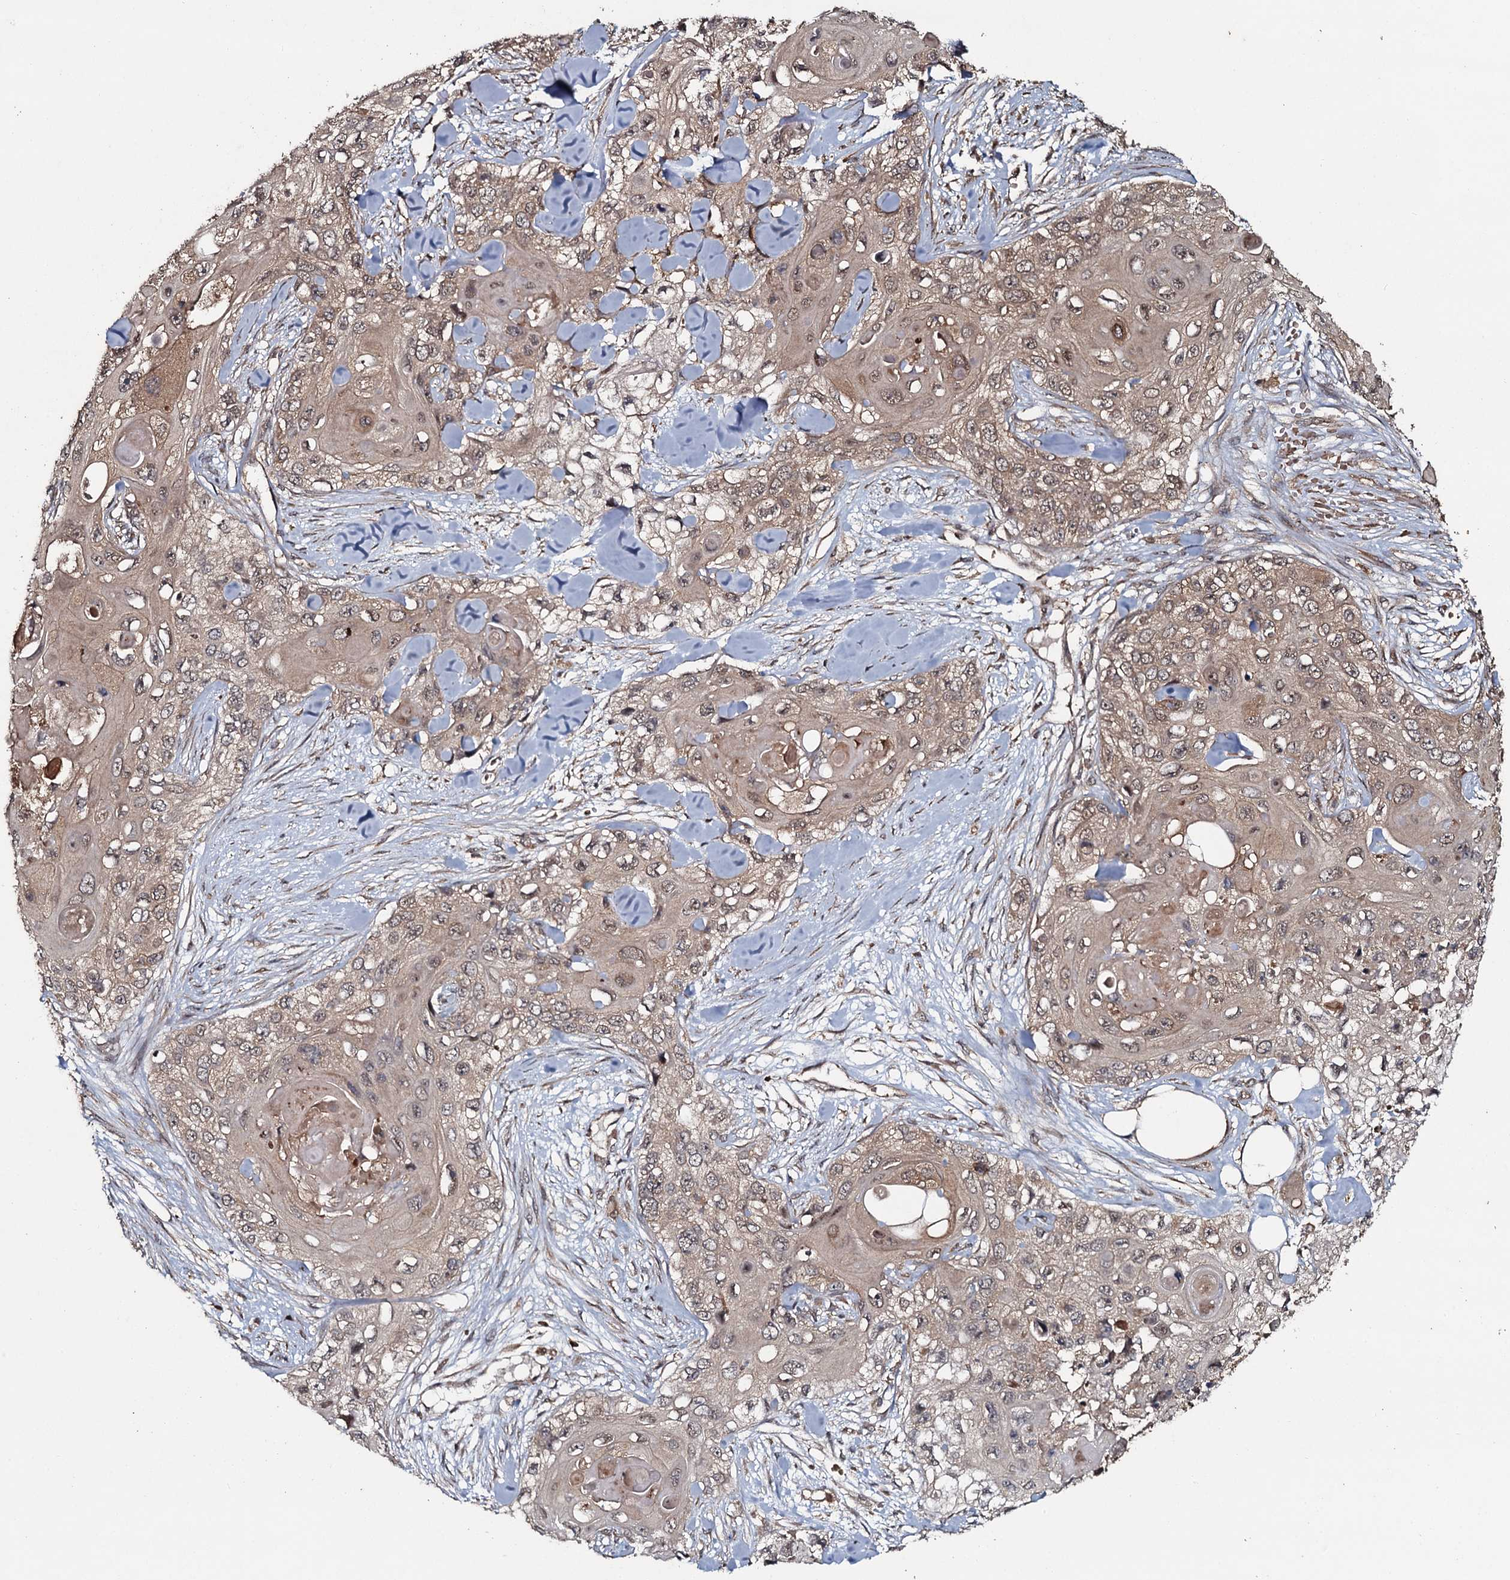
{"staining": {"intensity": "weak", "quantity": ">75%", "location": "cytoplasmic/membranous,nuclear"}, "tissue": "skin cancer", "cell_type": "Tumor cells", "image_type": "cancer", "snomed": [{"axis": "morphology", "description": "Normal tissue, NOS"}, {"axis": "morphology", "description": "Squamous cell carcinoma, NOS"}, {"axis": "topography", "description": "Skin"}], "caption": "Immunohistochemistry photomicrograph of human skin cancer (squamous cell carcinoma) stained for a protein (brown), which demonstrates low levels of weak cytoplasmic/membranous and nuclear positivity in about >75% of tumor cells.", "gene": "ADGRG3", "patient": {"sex": "male", "age": 72}}